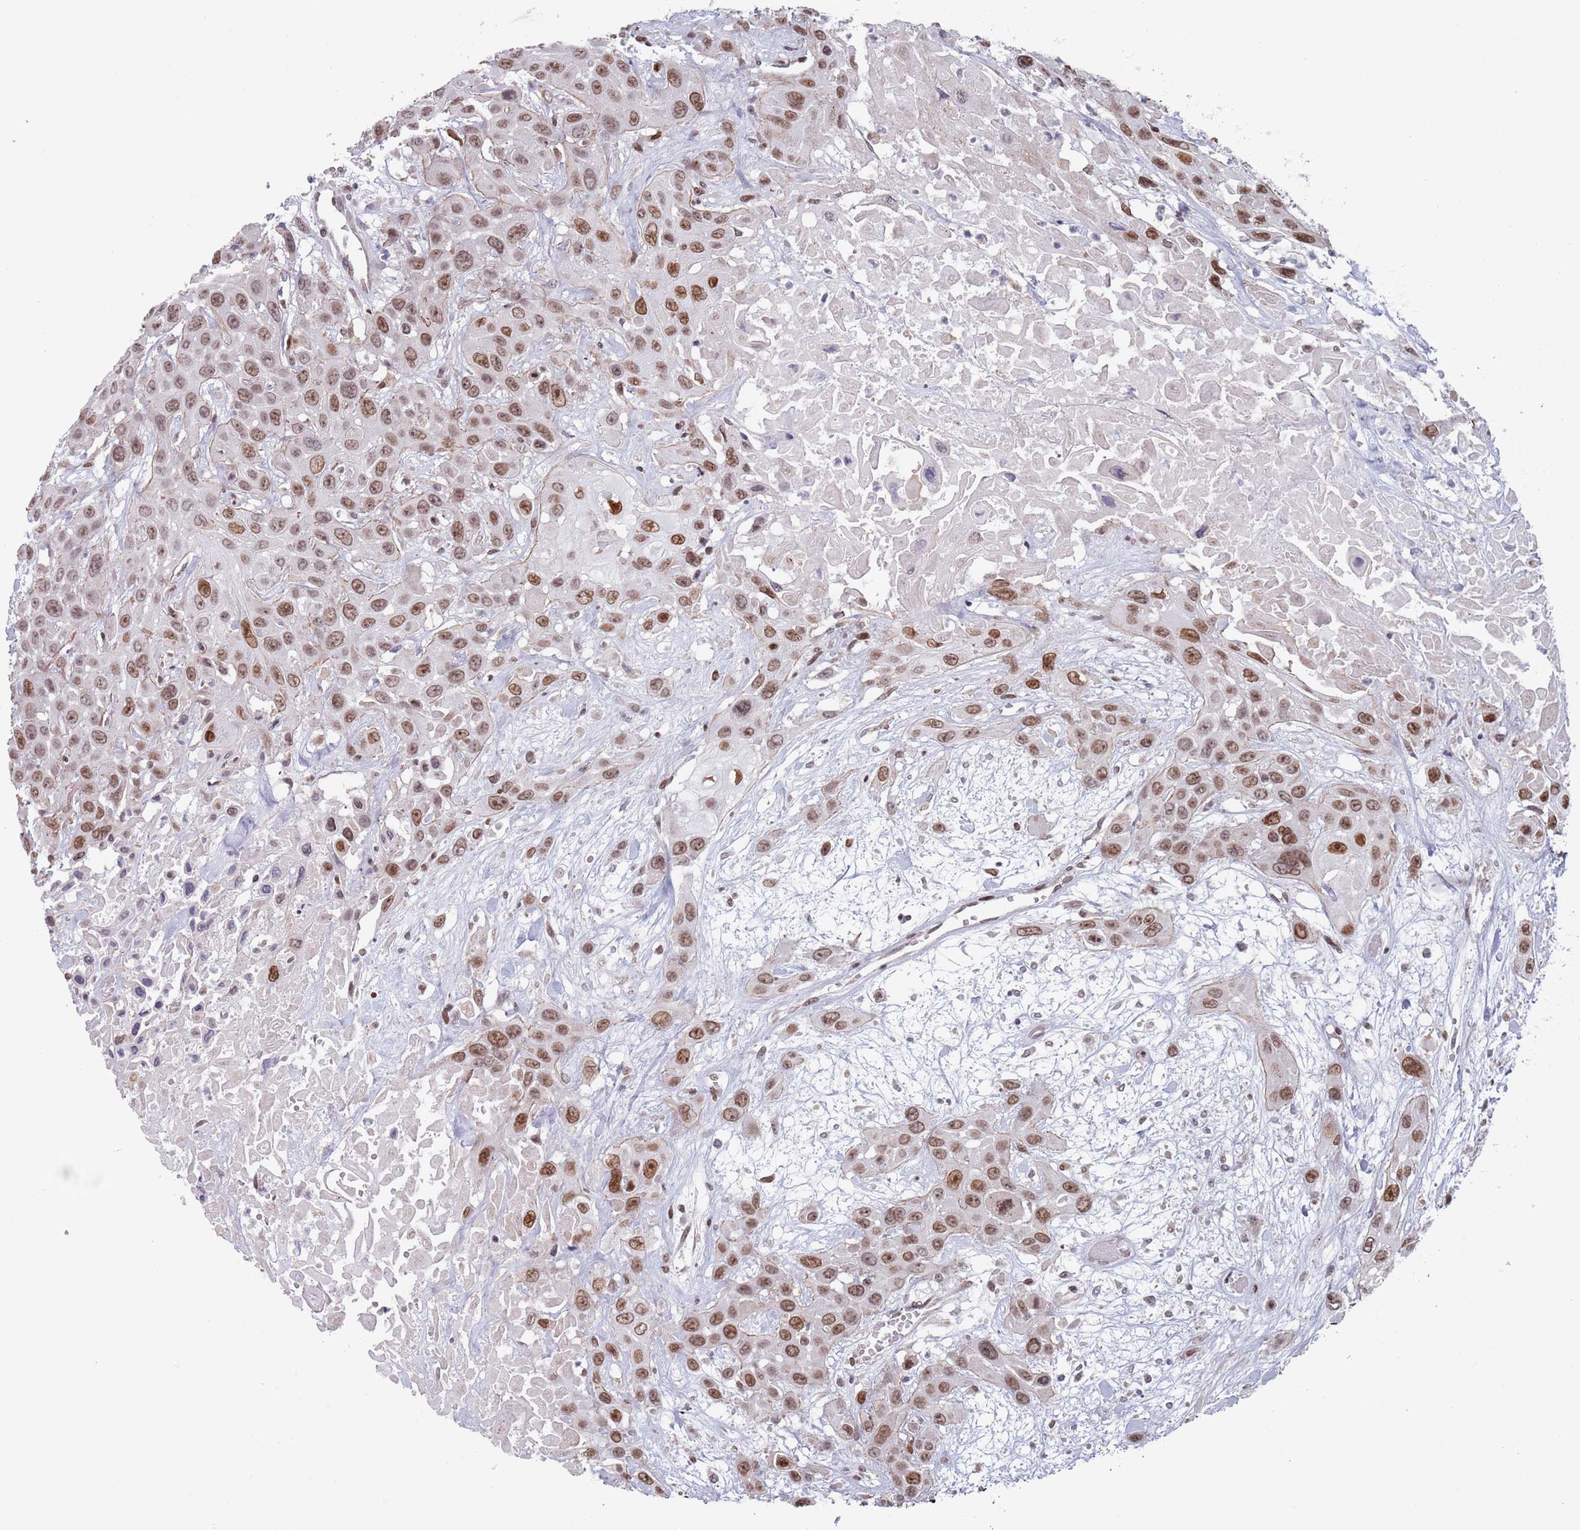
{"staining": {"intensity": "moderate", "quantity": ">75%", "location": "nuclear"}, "tissue": "head and neck cancer", "cell_type": "Tumor cells", "image_type": "cancer", "snomed": [{"axis": "morphology", "description": "Squamous cell carcinoma, NOS"}, {"axis": "topography", "description": "Head-Neck"}], "caption": "Brown immunohistochemical staining in head and neck cancer shows moderate nuclear positivity in approximately >75% of tumor cells. (DAB (3,3'-diaminobenzidine) = brown stain, brightfield microscopy at high magnification).", "gene": "MFSD12", "patient": {"sex": "male", "age": 81}}